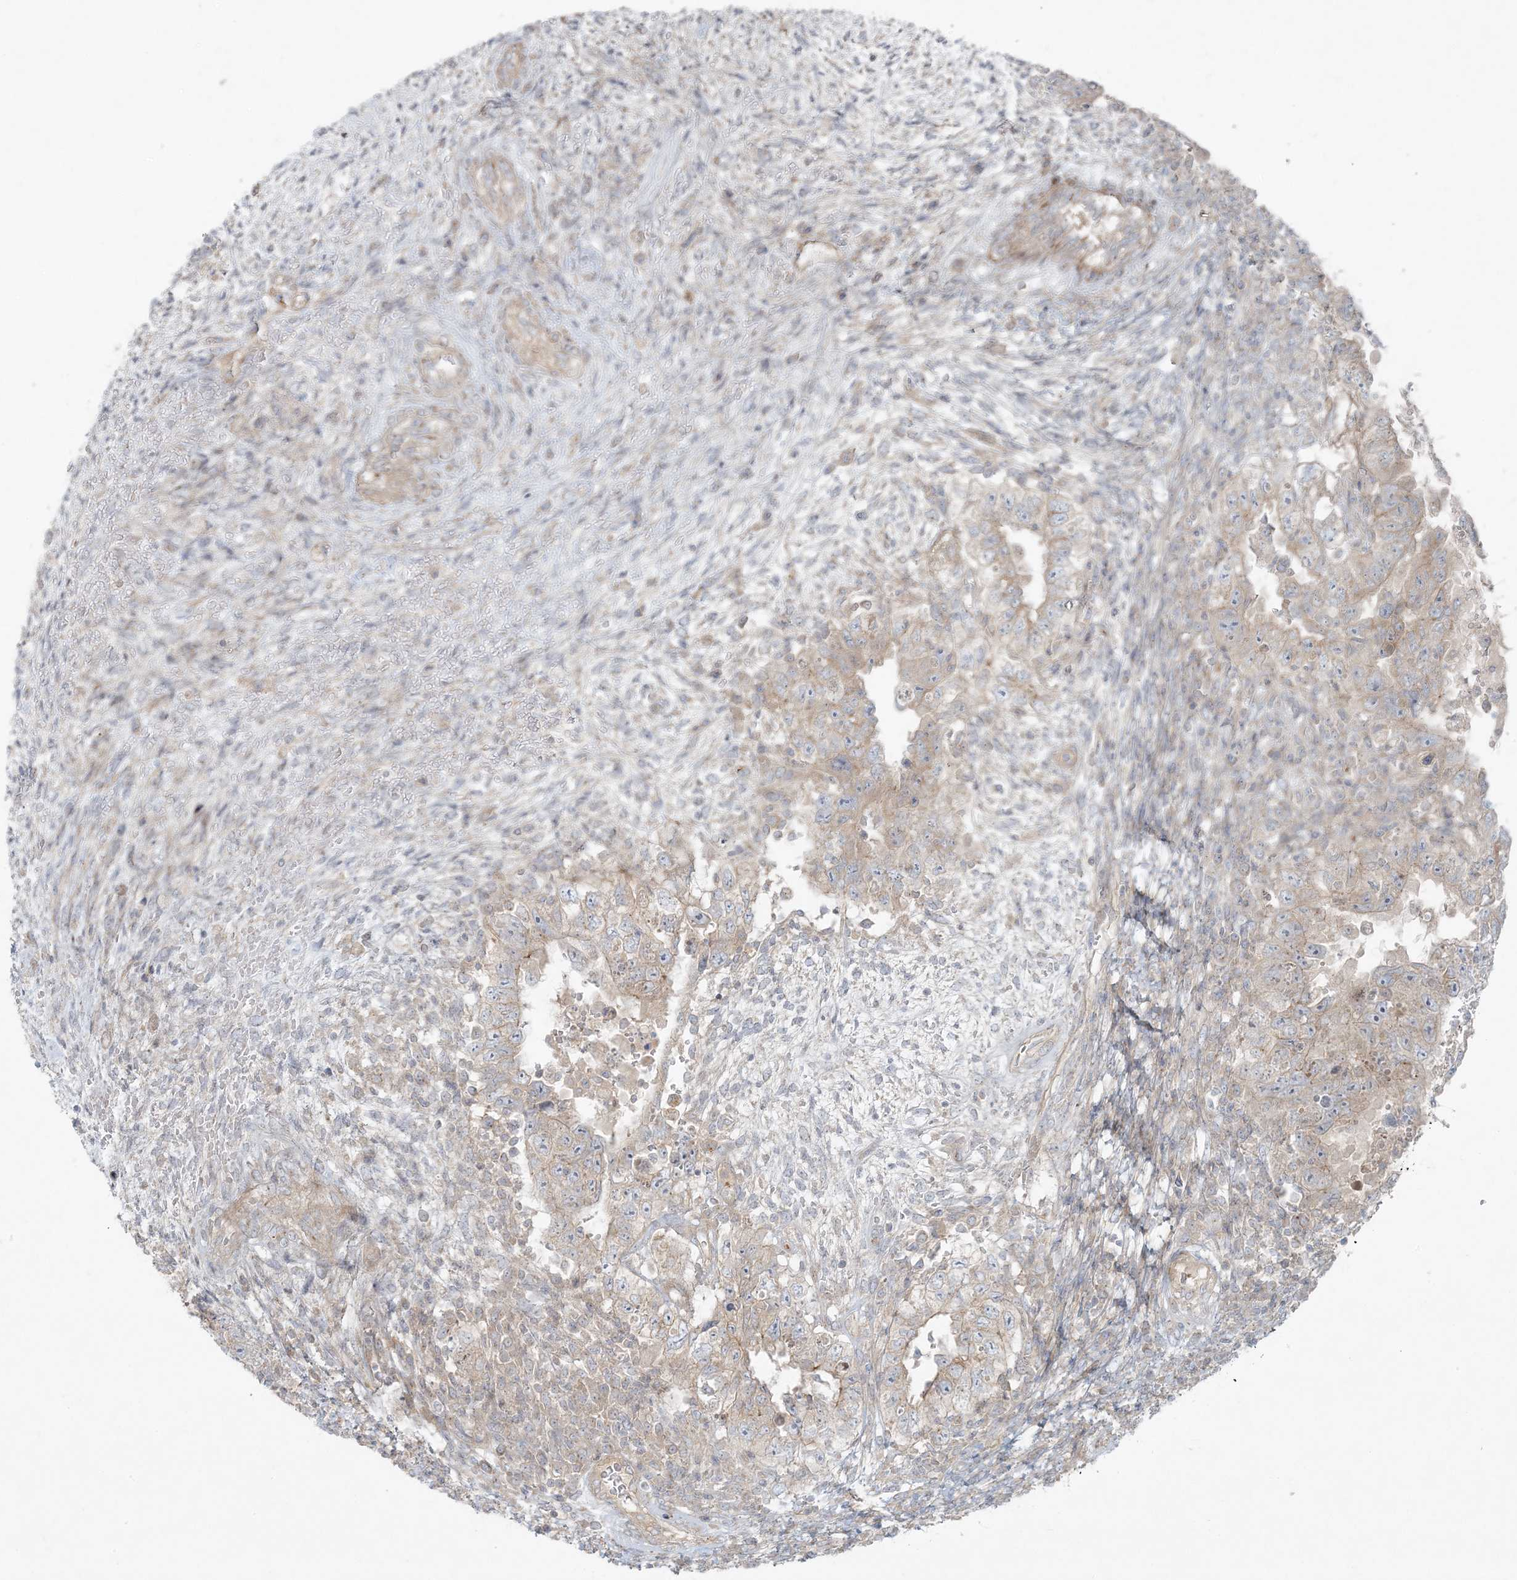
{"staining": {"intensity": "weak", "quantity": ">75%", "location": "cytoplasmic/membranous"}, "tissue": "testis cancer", "cell_type": "Tumor cells", "image_type": "cancer", "snomed": [{"axis": "morphology", "description": "Carcinoma, Embryonal, NOS"}, {"axis": "topography", "description": "Testis"}], "caption": "Immunohistochemical staining of human testis cancer (embryonal carcinoma) reveals low levels of weak cytoplasmic/membranous protein positivity in about >75% of tumor cells.", "gene": "PIK3R4", "patient": {"sex": "male", "age": 26}}